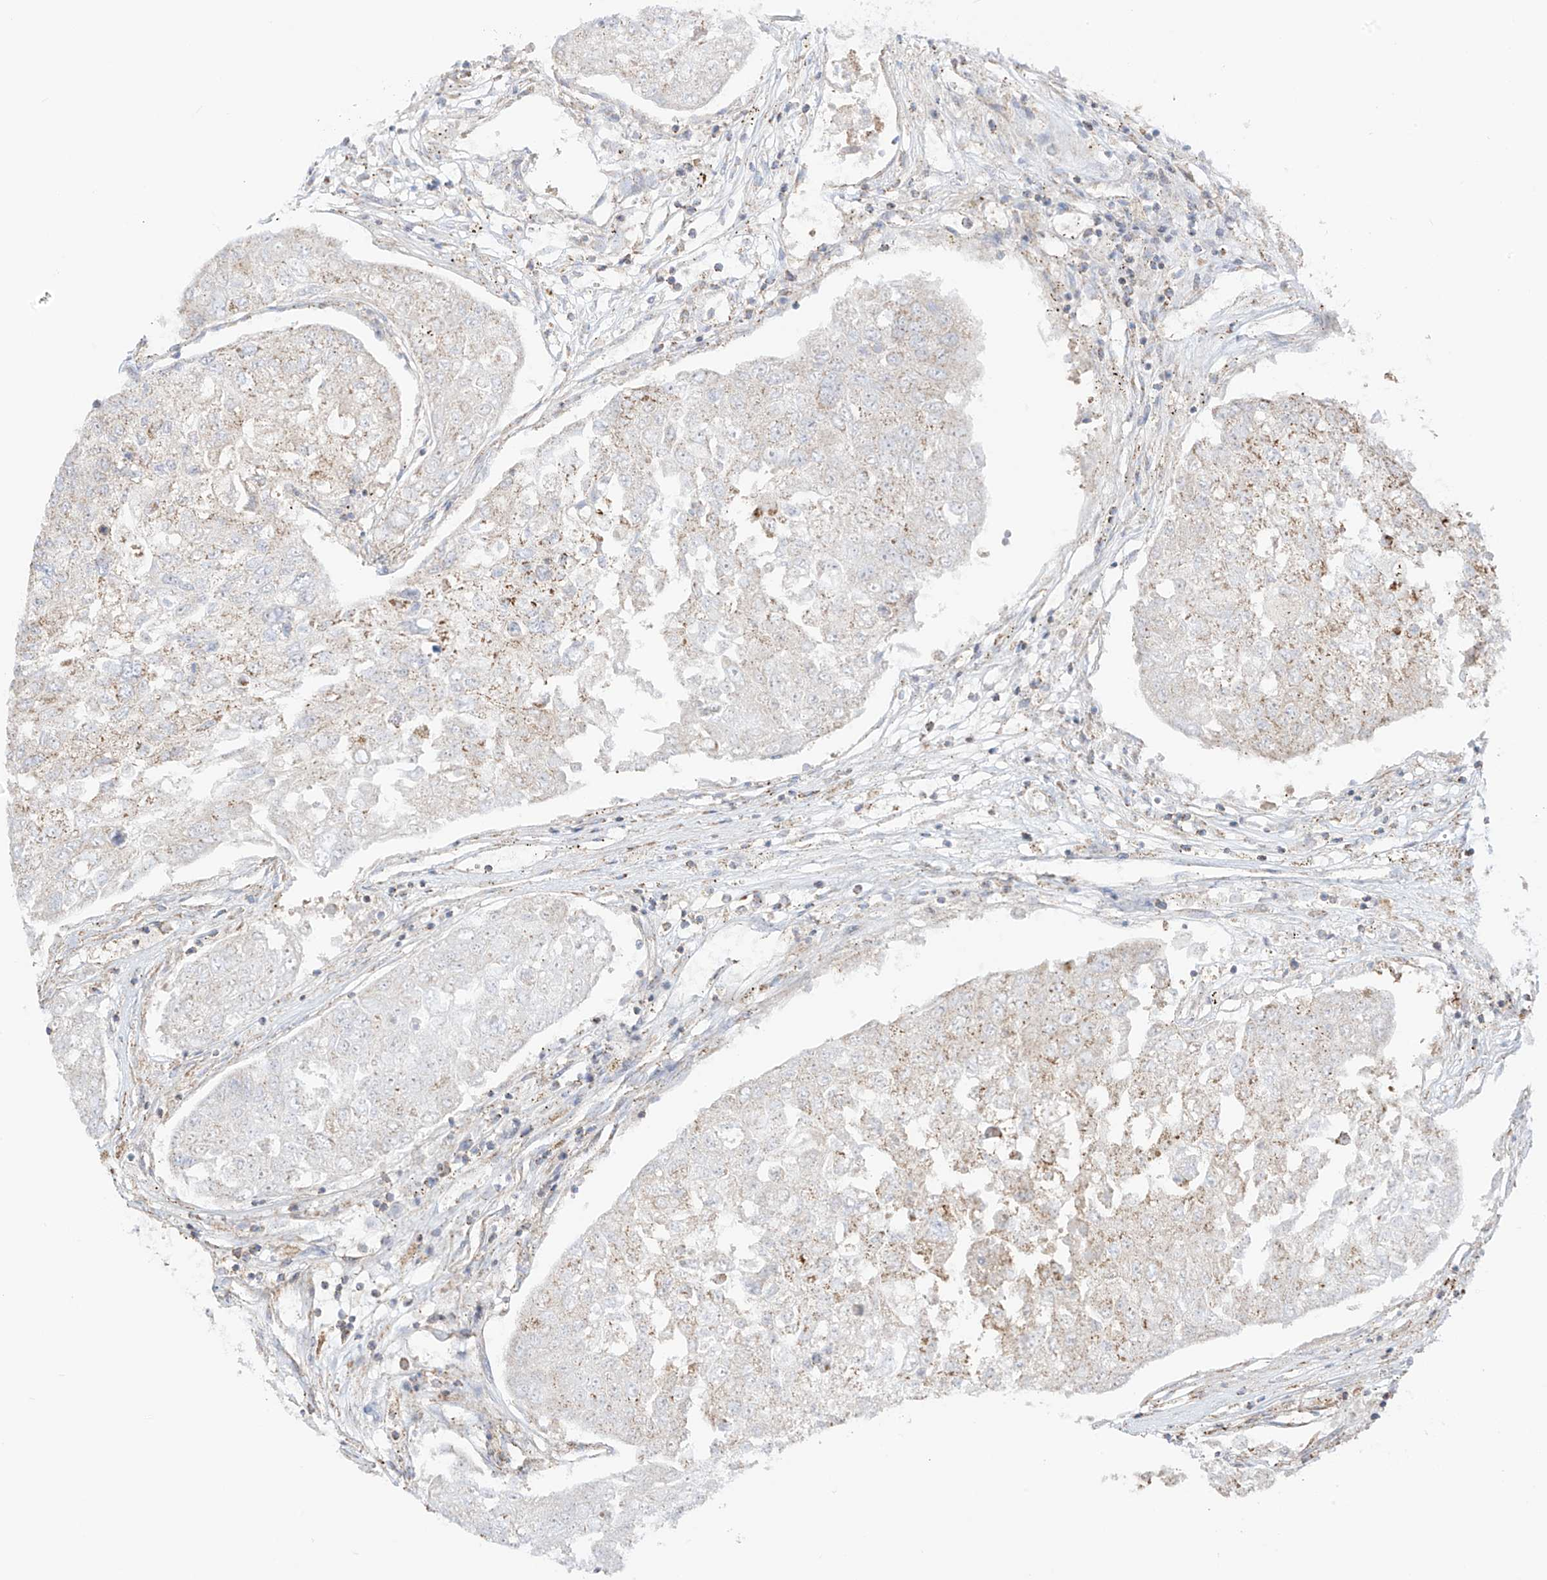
{"staining": {"intensity": "weak", "quantity": "<25%", "location": "cytoplasmic/membranous"}, "tissue": "urothelial cancer", "cell_type": "Tumor cells", "image_type": "cancer", "snomed": [{"axis": "morphology", "description": "Urothelial carcinoma, High grade"}, {"axis": "topography", "description": "Lymph node"}, {"axis": "topography", "description": "Urinary bladder"}], "caption": "Urothelial cancer stained for a protein using IHC demonstrates no expression tumor cells.", "gene": "XKR3", "patient": {"sex": "male", "age": 51}}